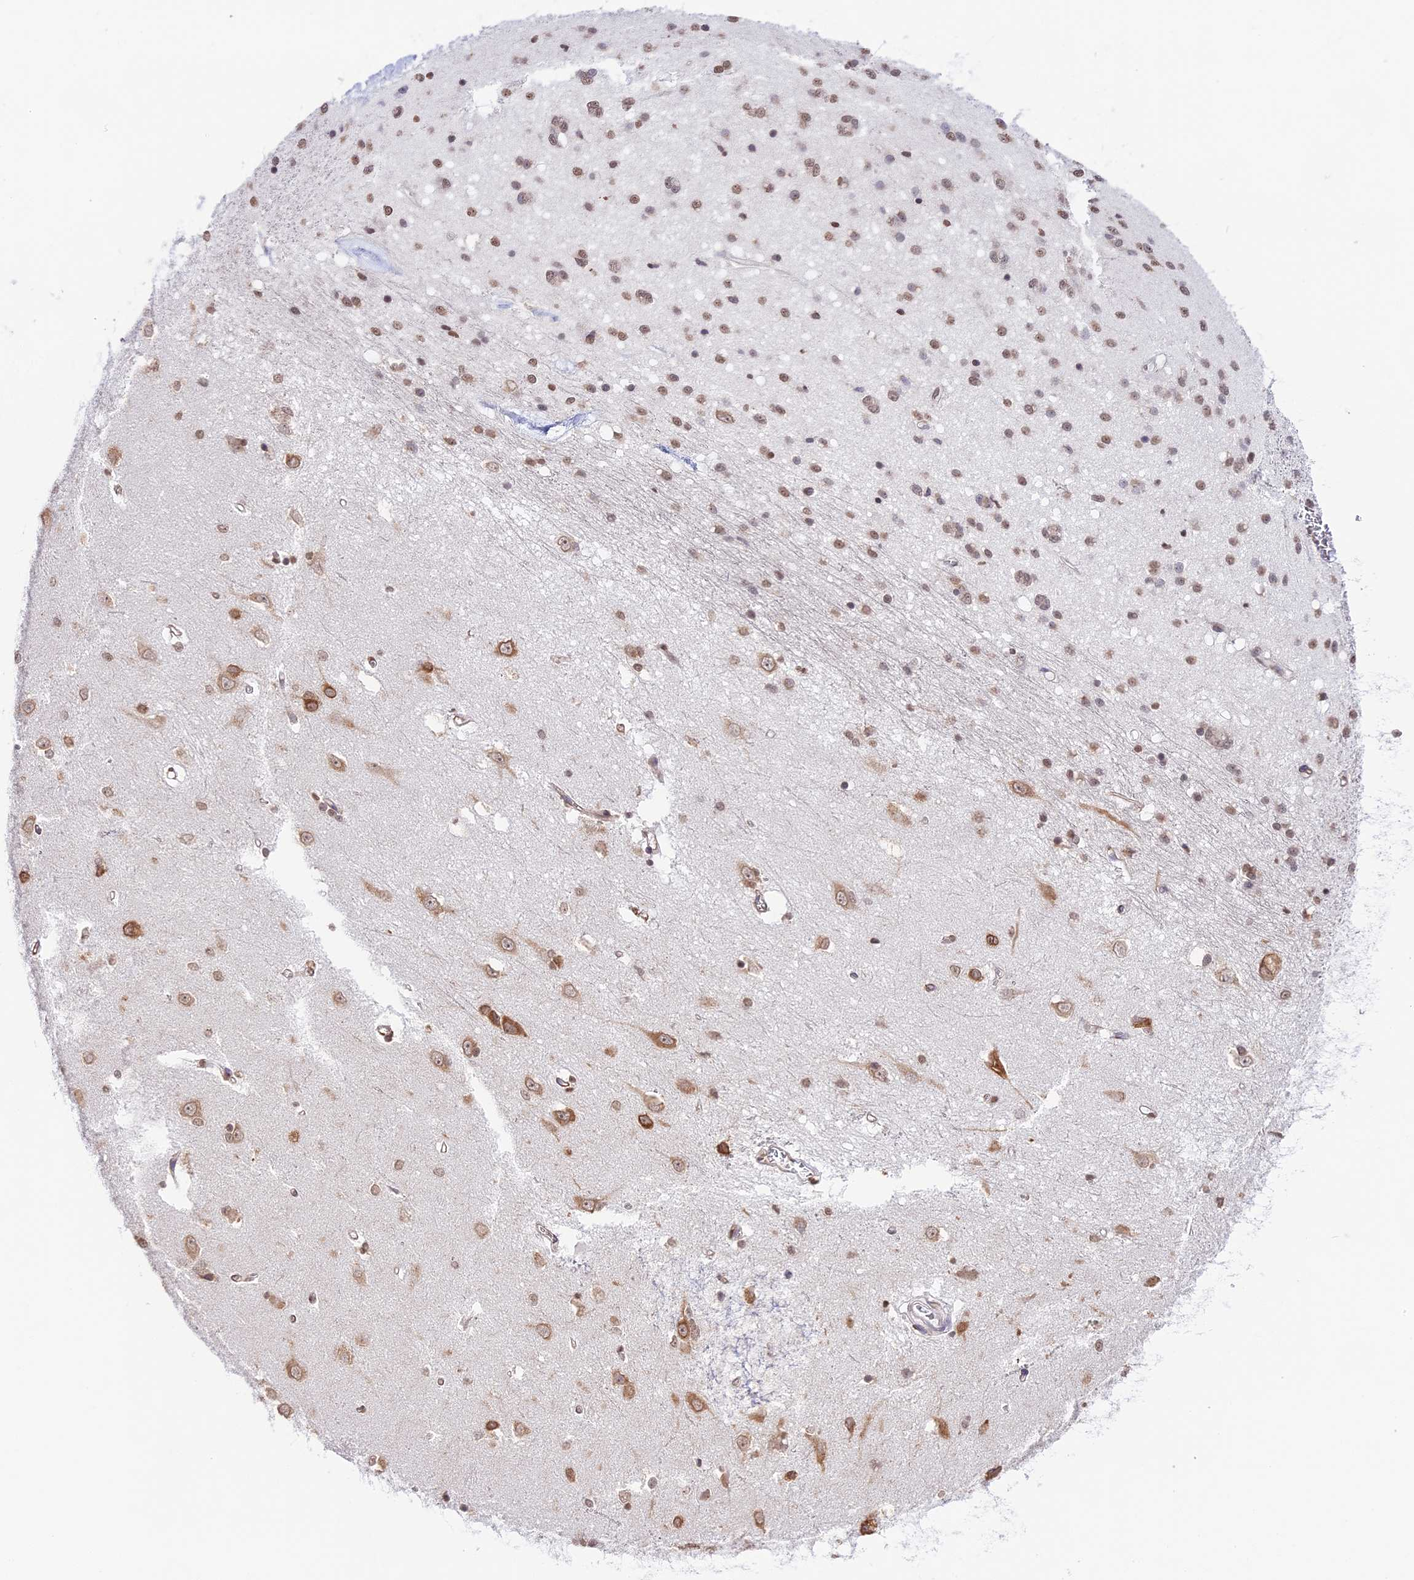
{"staining": {"intensity": "moderate", "quantity": "25%-75%", "location": "nuclear"}, "tissue": "caudate", "cell_type": "Glial cells", "image_type": "normal", "snomed": [{"axis": "morphology", "description": "Normal tissue, NOS"}, {"axis": "topography", "description": "Lateral ventricle wall"}], "caption": "Immunohistochemistry (IHC) of unremarkable human caudate exhibits medium levels of moderate nuclear positivity in approximately 25%-75% of glial cells.", "gene": "HEATR5B", "patient": {"sex": "male", "age": 37}}